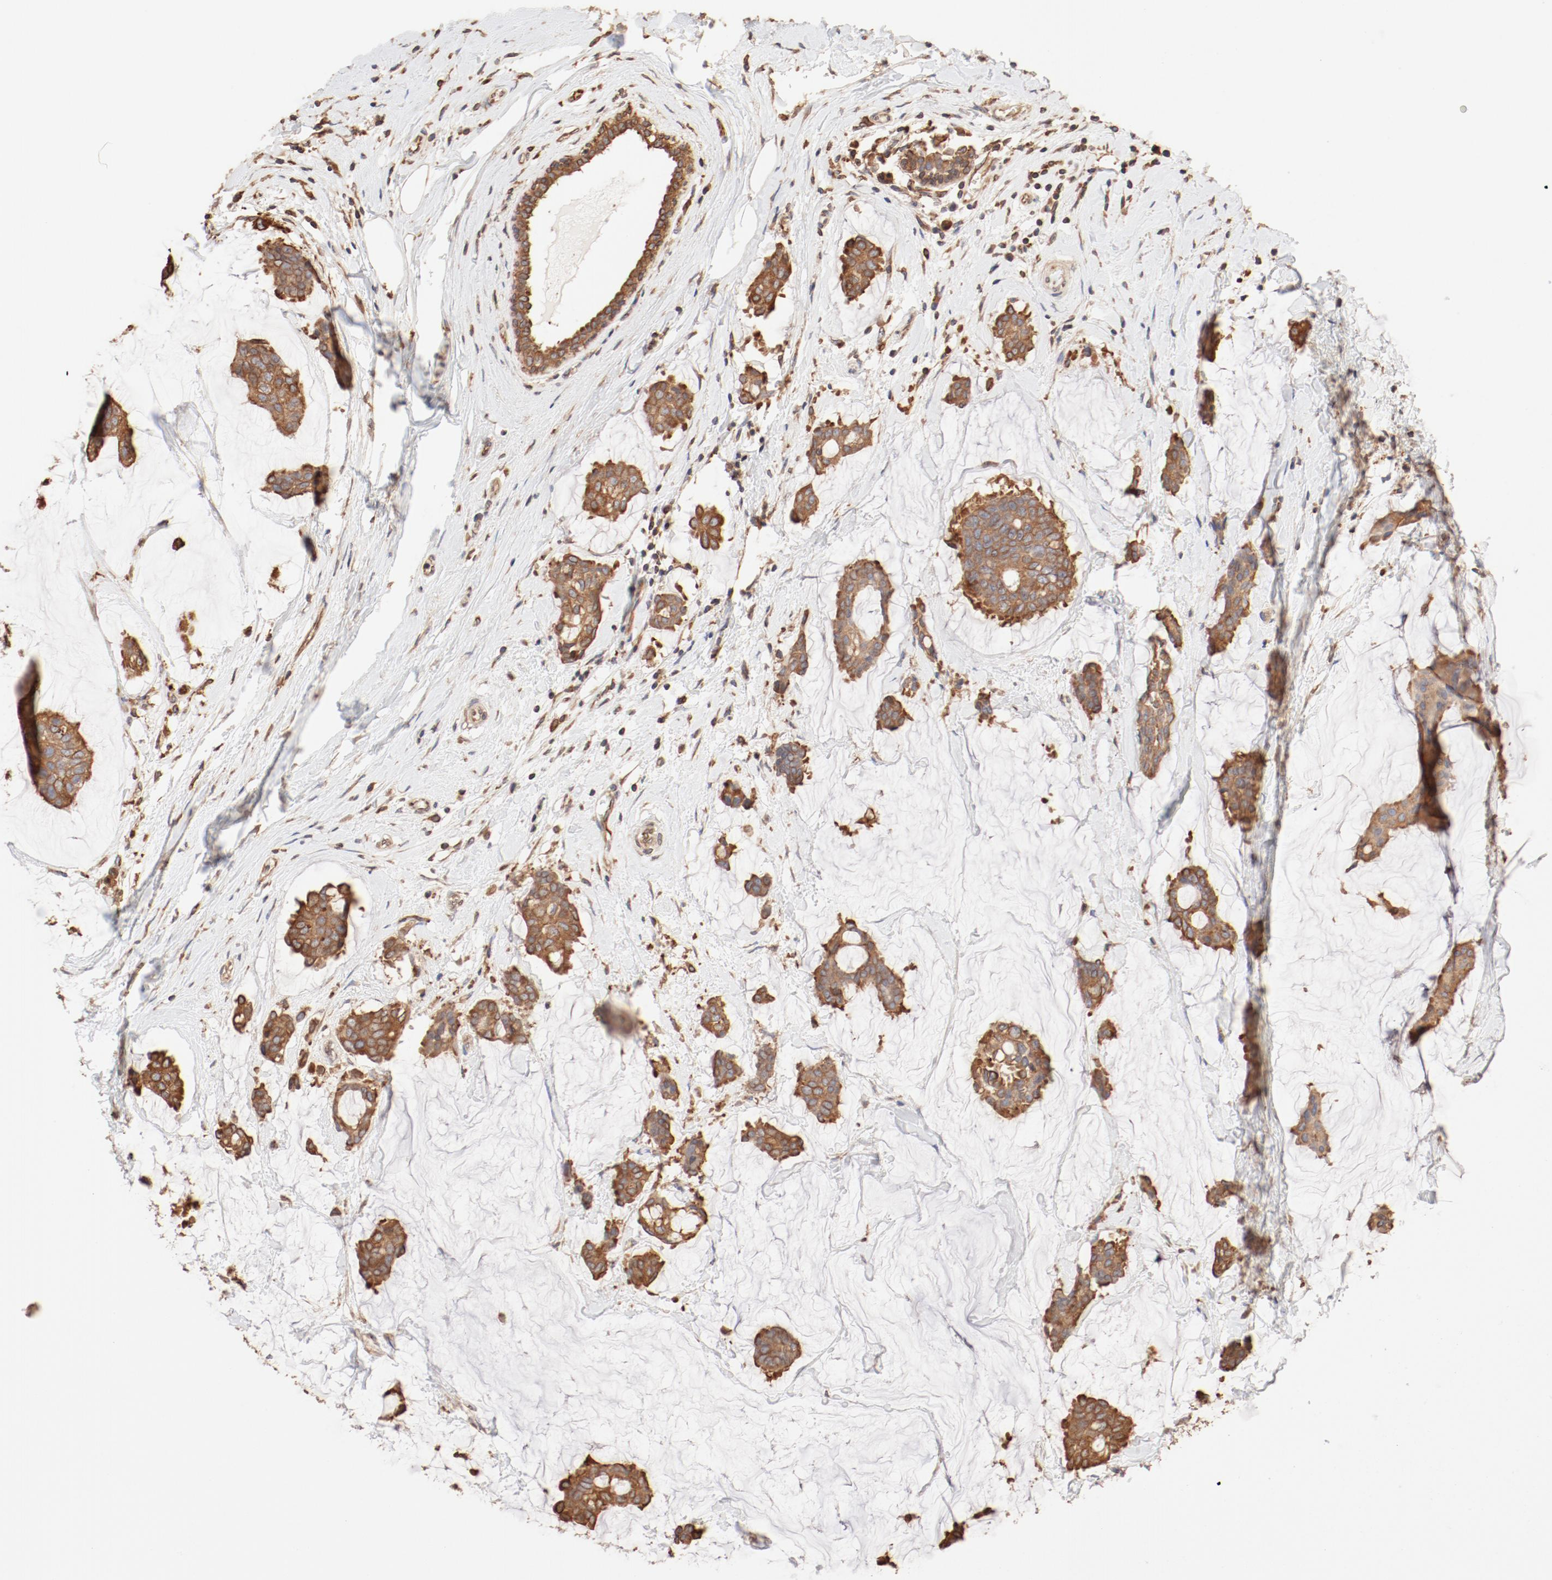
{"staining": {"intensity": "moderate", "quantity": ">75%", "location": "cytoplasmic/membranous"}, "tissue": "breast cancer", "cell_type": "Tumor cells", "image_type": "cancer", "snomed": [{"axis": "morphology", "description": "Duct carcinoma"}, {"axis": "topography", "description": "Breast"}], "caption": "DAB immunohistochemical staining of human breast cancer demonstrates moderate cytoplasmic/membranous protein staining in approximately >75% of tumor cells.", "gene": "BCAP31", "patient": {"sex": "female", "age": 93}}